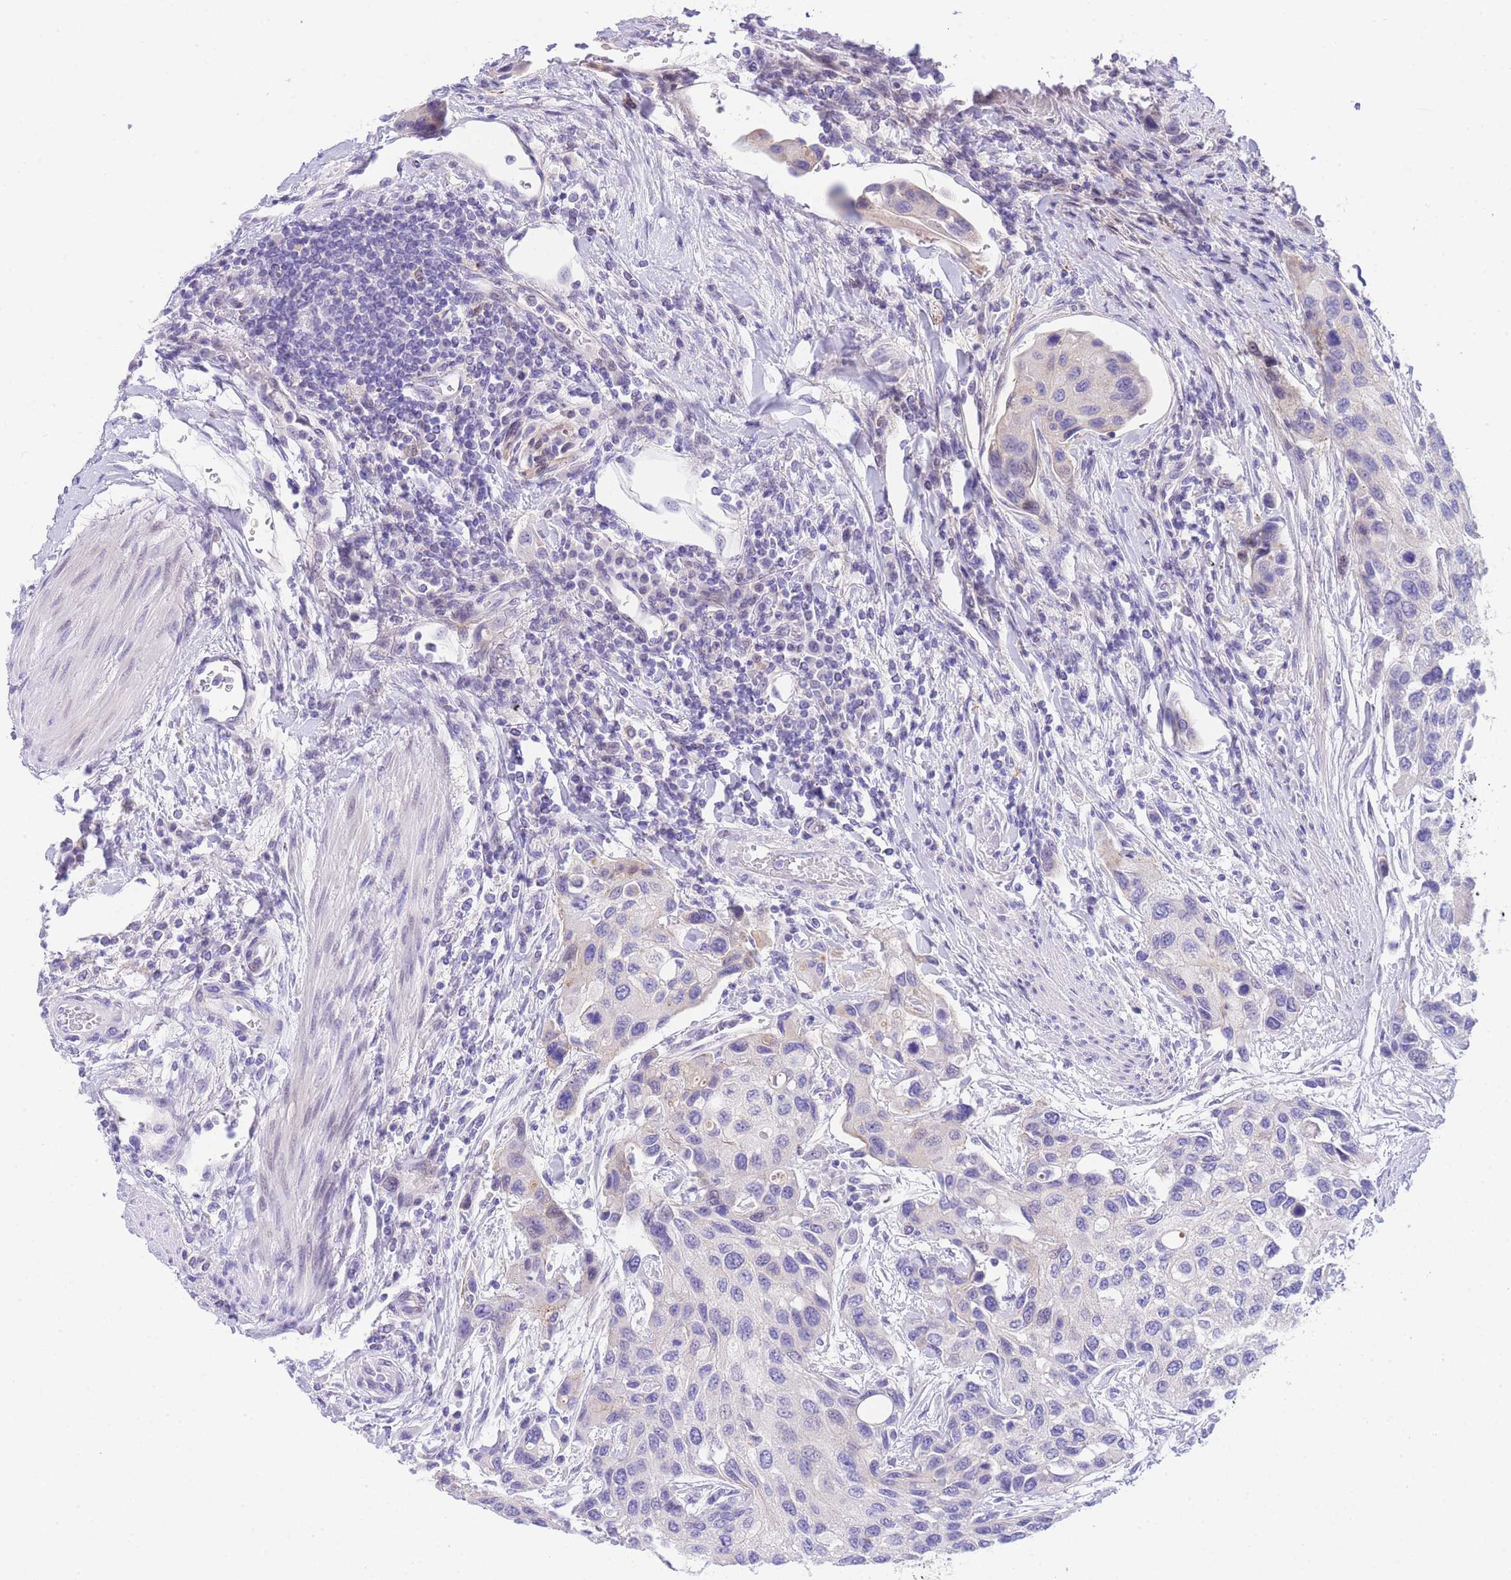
{"staining": {"intensity": "negative", "quantity": "none", "location": "none"}, "tissue": "urothelial cancer", "cell_type": "Tumor cells", "image_type": "cancer", "snomed": [{"axis": "morphology", "description": "Normal tissue, NOS"}, {"axis": "morphology", "description": "Urothelial carcinoma, High grade"}, {"axis": "topography", "description": "Vascular tissue"}, {"axis": "topography", "description": "Urinary bladder"}], "caption": "Immunohistochemical staining of human urothelial cancer displays no significant staining in tumor cells.", "gene": "TIFAB", "patient": {"sex": "female", "age": 56}}